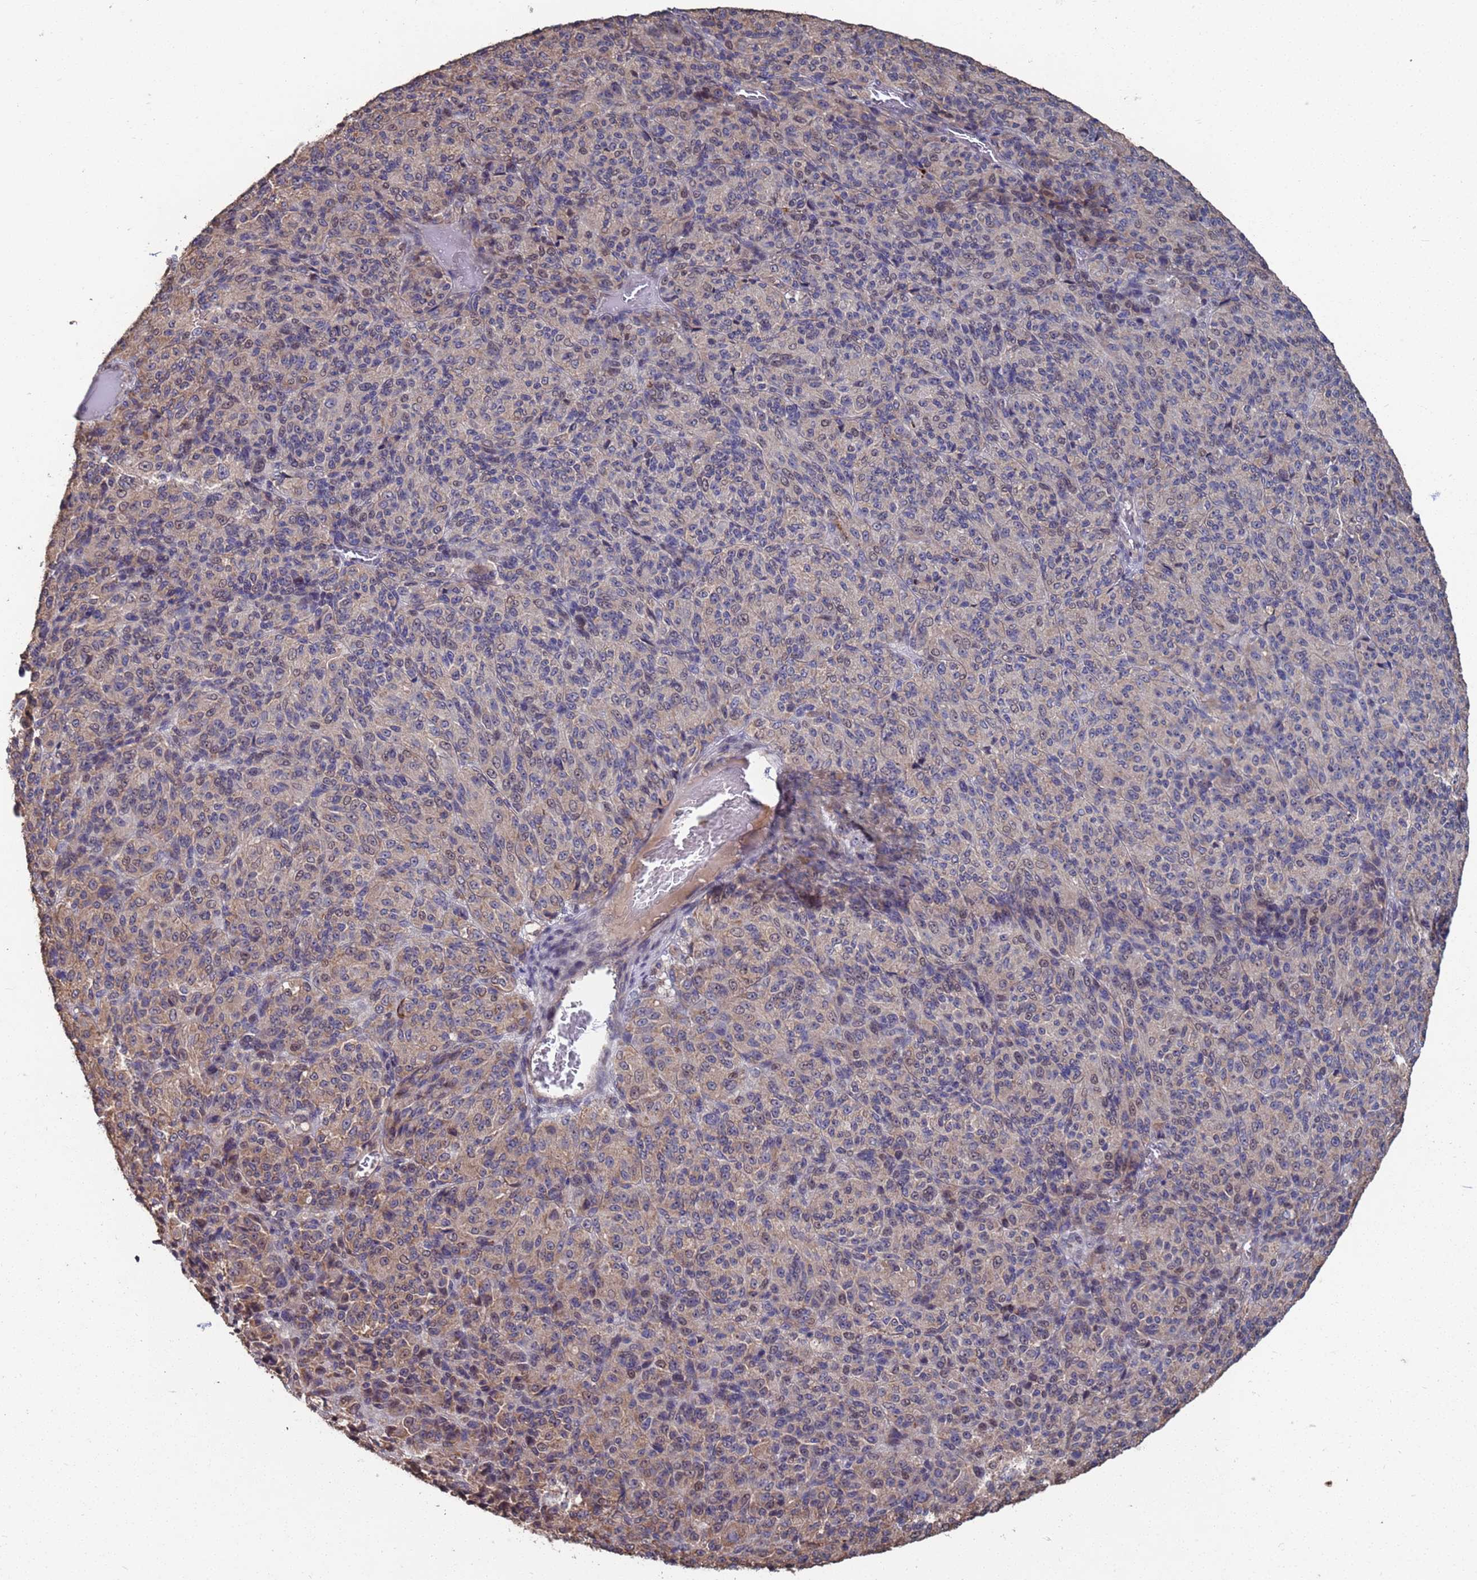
{"staining": {"intensity": "weak", "quantity": "25%-75%", "location": "cytoplasmic/membranous"}, "tissue": "melanoma", "cell_type": "Tumor cells", "image_type": "cancer", "snomed": [{"axis": "morphology", "description": "Malignant melanoma, Metastatic site"}, {"axis": "topography", "description": "Brain"}], "caption": "Human melanoma stained with a protein marker demonstrates weak staining in tumor cells.", "gene": "CFAP119", "patient": {"sex": "female", "age": 56}}